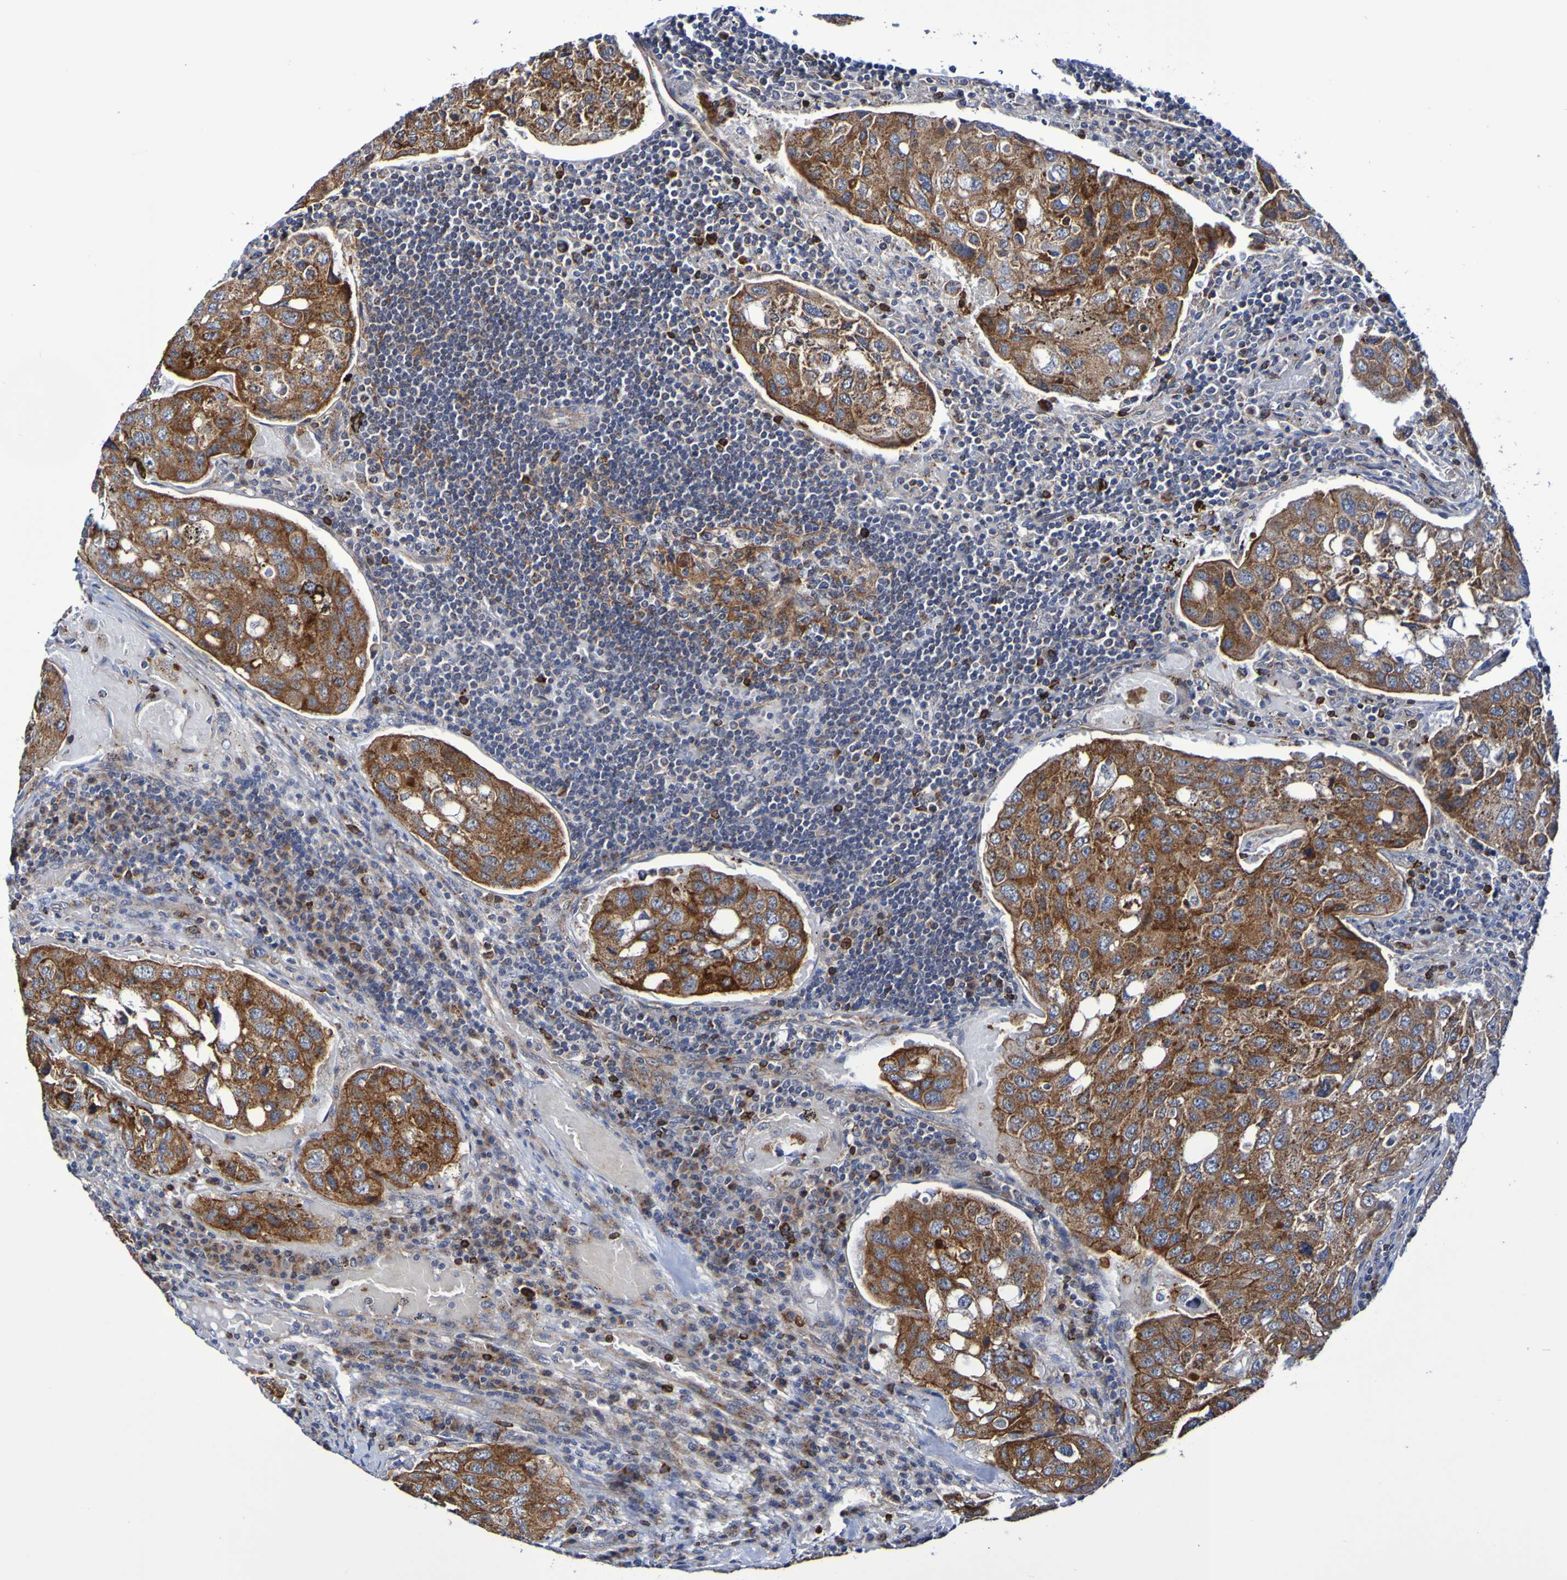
{"staining": {"intensity": "strong", "quantity": ">75%", "location": "cytoplasmic/membranous"}, "tissue": "urothelial cancer", "cell_type": "Tumor cells", "image_type": "cancer", "snomed": [{"axis": "morphology", "description": "Urothelial carcinoma, High grade"}, {"axis": "topography", "description": "Lymph node"}, {"axis": "topography", "description": "Urinary bladder"}], "caption": "Immunohistochemical staining of human high-grade urothelial carcinoma shows high levels of strong cytoplasmic/membranous protein expression in about >75% of tumor cells. The protein is shown in brown color, while the nuclei are stained blue.", "gene": "GJB1", "patient": {"sex": "male", "age": 51}}